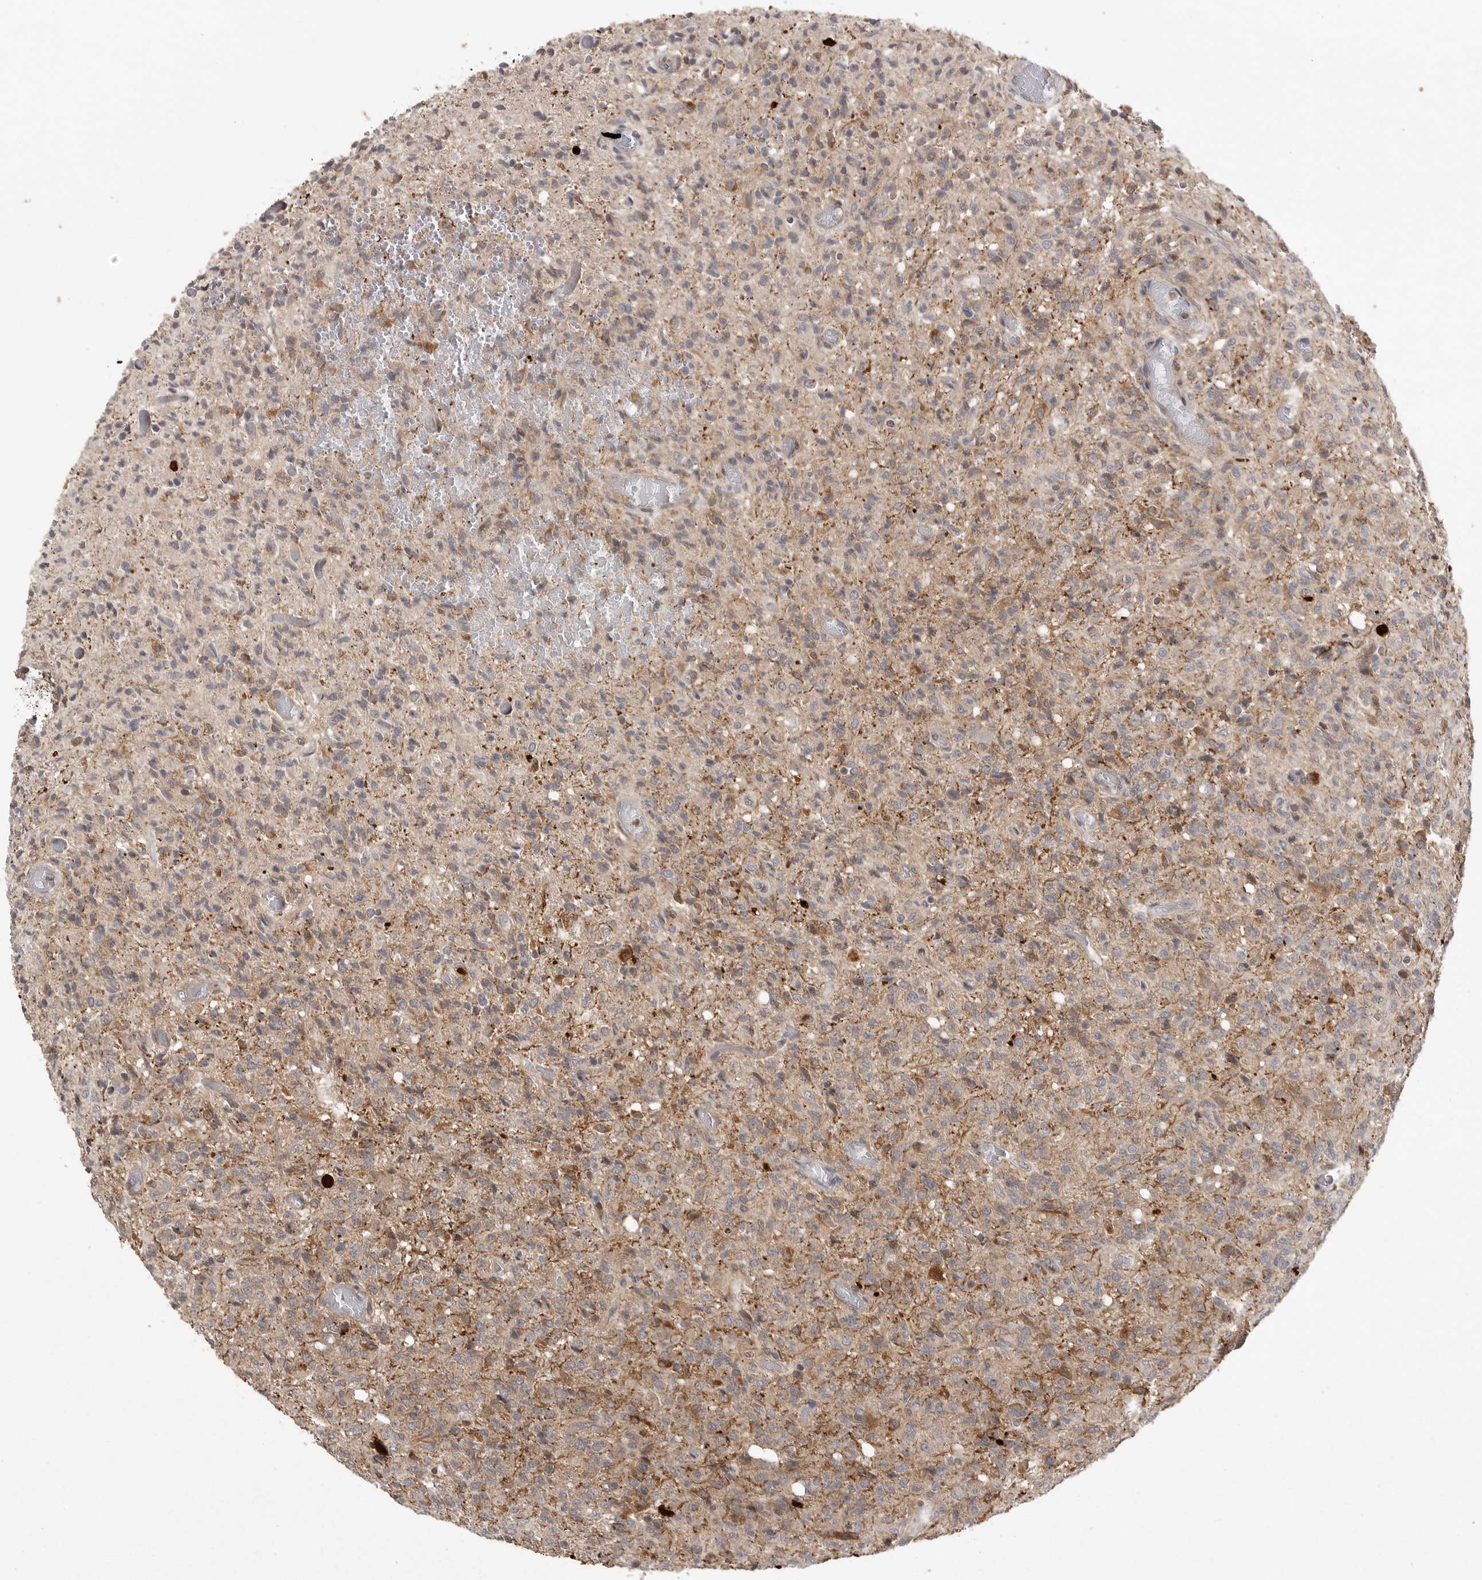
{"staining": {"intensity": "moderate", "quantity": "<25%", "location": "cytoplasmic/membranous"}, "tissue": "glioma", "cell_type": "Tumor cells", "image_type": "cancer", "snomed": [{"axis": "morphology", "description": "Glioma, malignant, High grade"}, {"axis": "topography", "description": "Brain"}], "caption": "DAB (3,3'-diaminobenzidine) immunohistochemical staining of malignant high-grade glioma exhibits moderate cytoplasmic/membranous protein staining in approximately <25% of tumor cells.", "gene": "OXR1", "patient": {"sex": "female", "age": 57}}